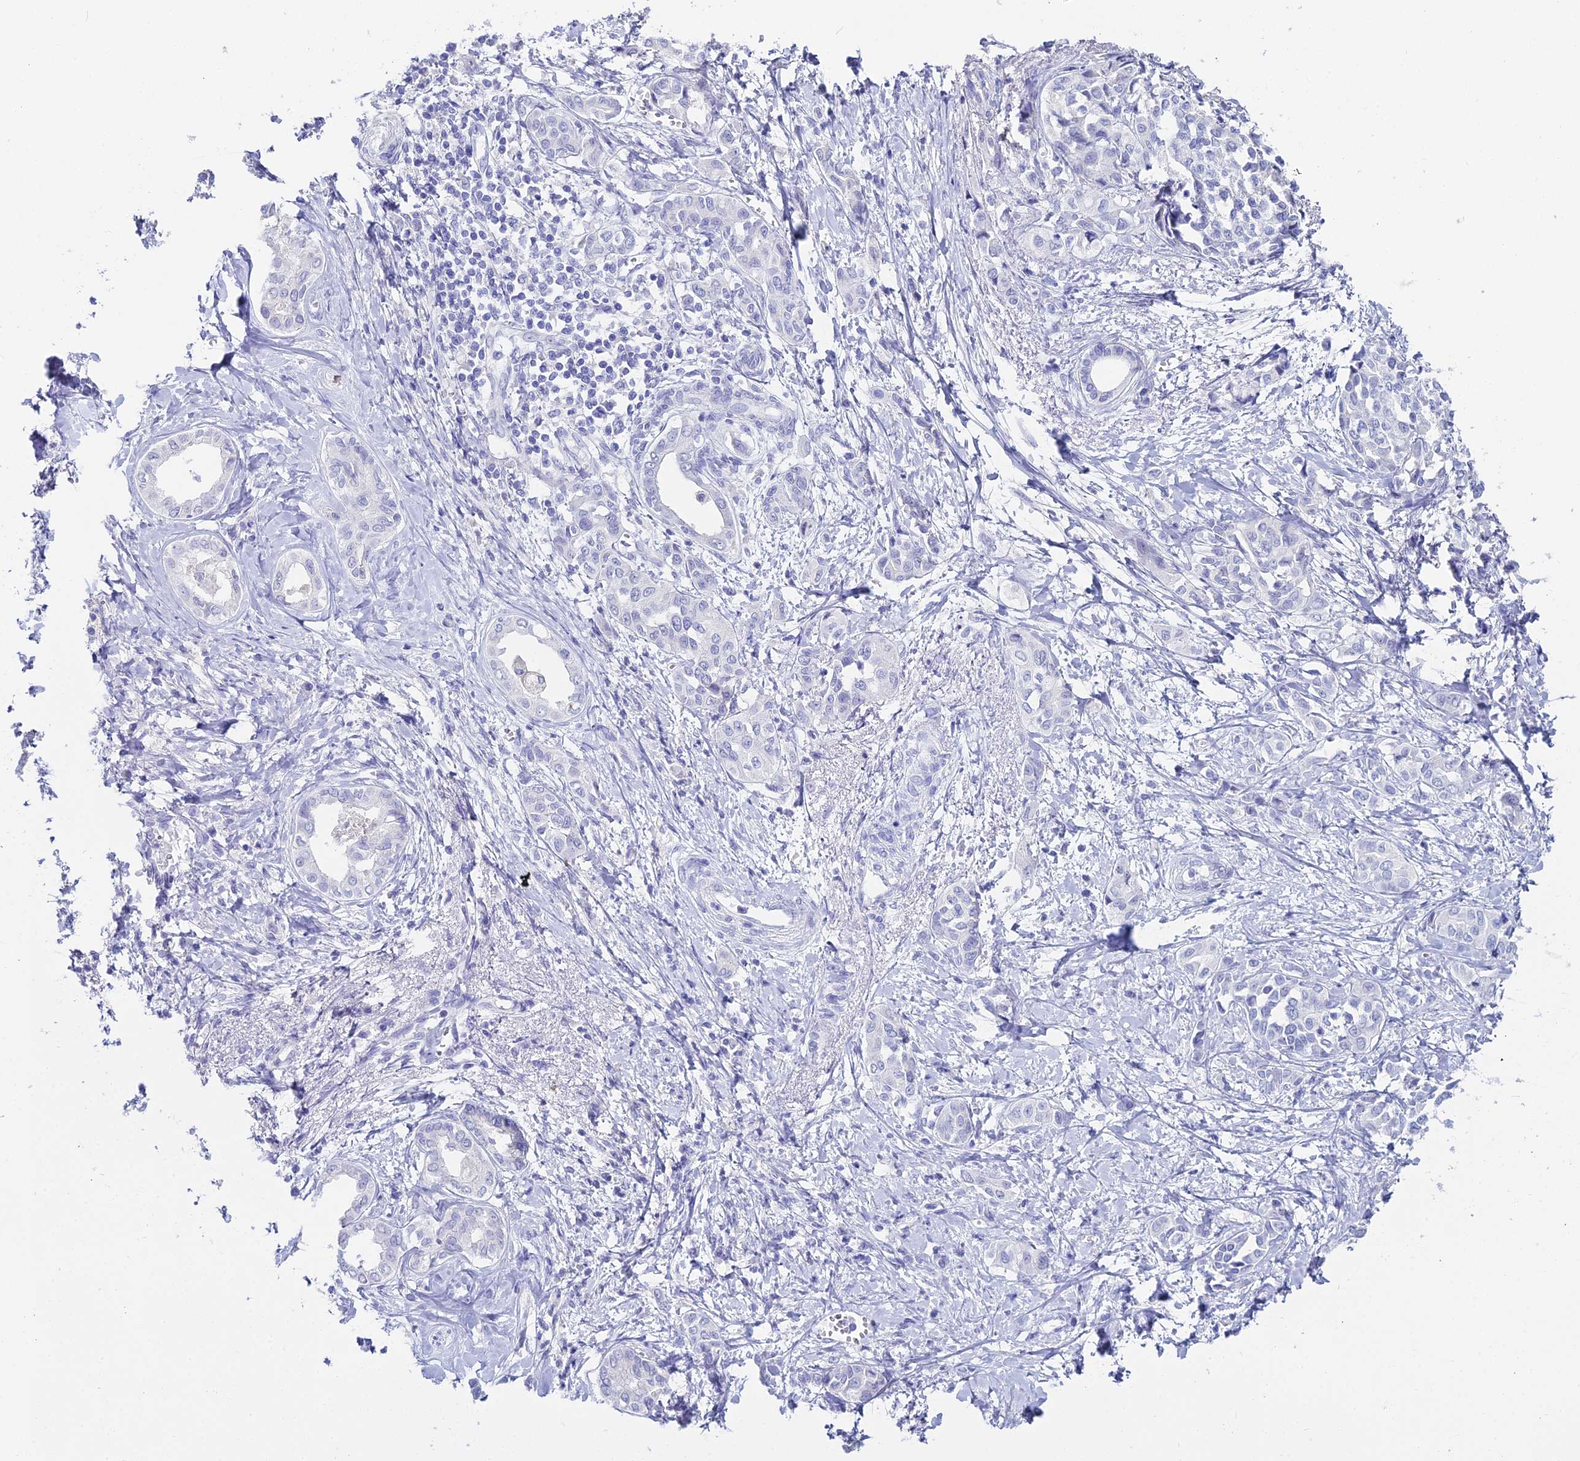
{"staining": {"intensity": "negative", "quantity": "none", "location": "none"}, "tissue": "liver cancer", "cell_type": "Tumor cells", "image_type": "cancer", "snomed": [{"axis": "morphology", "description": "Cholangiocarcinoma"}, {"axis": "topography", "description": "Liver"}], "caption": "Tumor cells show no significant expression in liver cancer (cholangiocarcinoma).", "gene": "S100A7", "patient": {"sex": "female", "age": 77}}